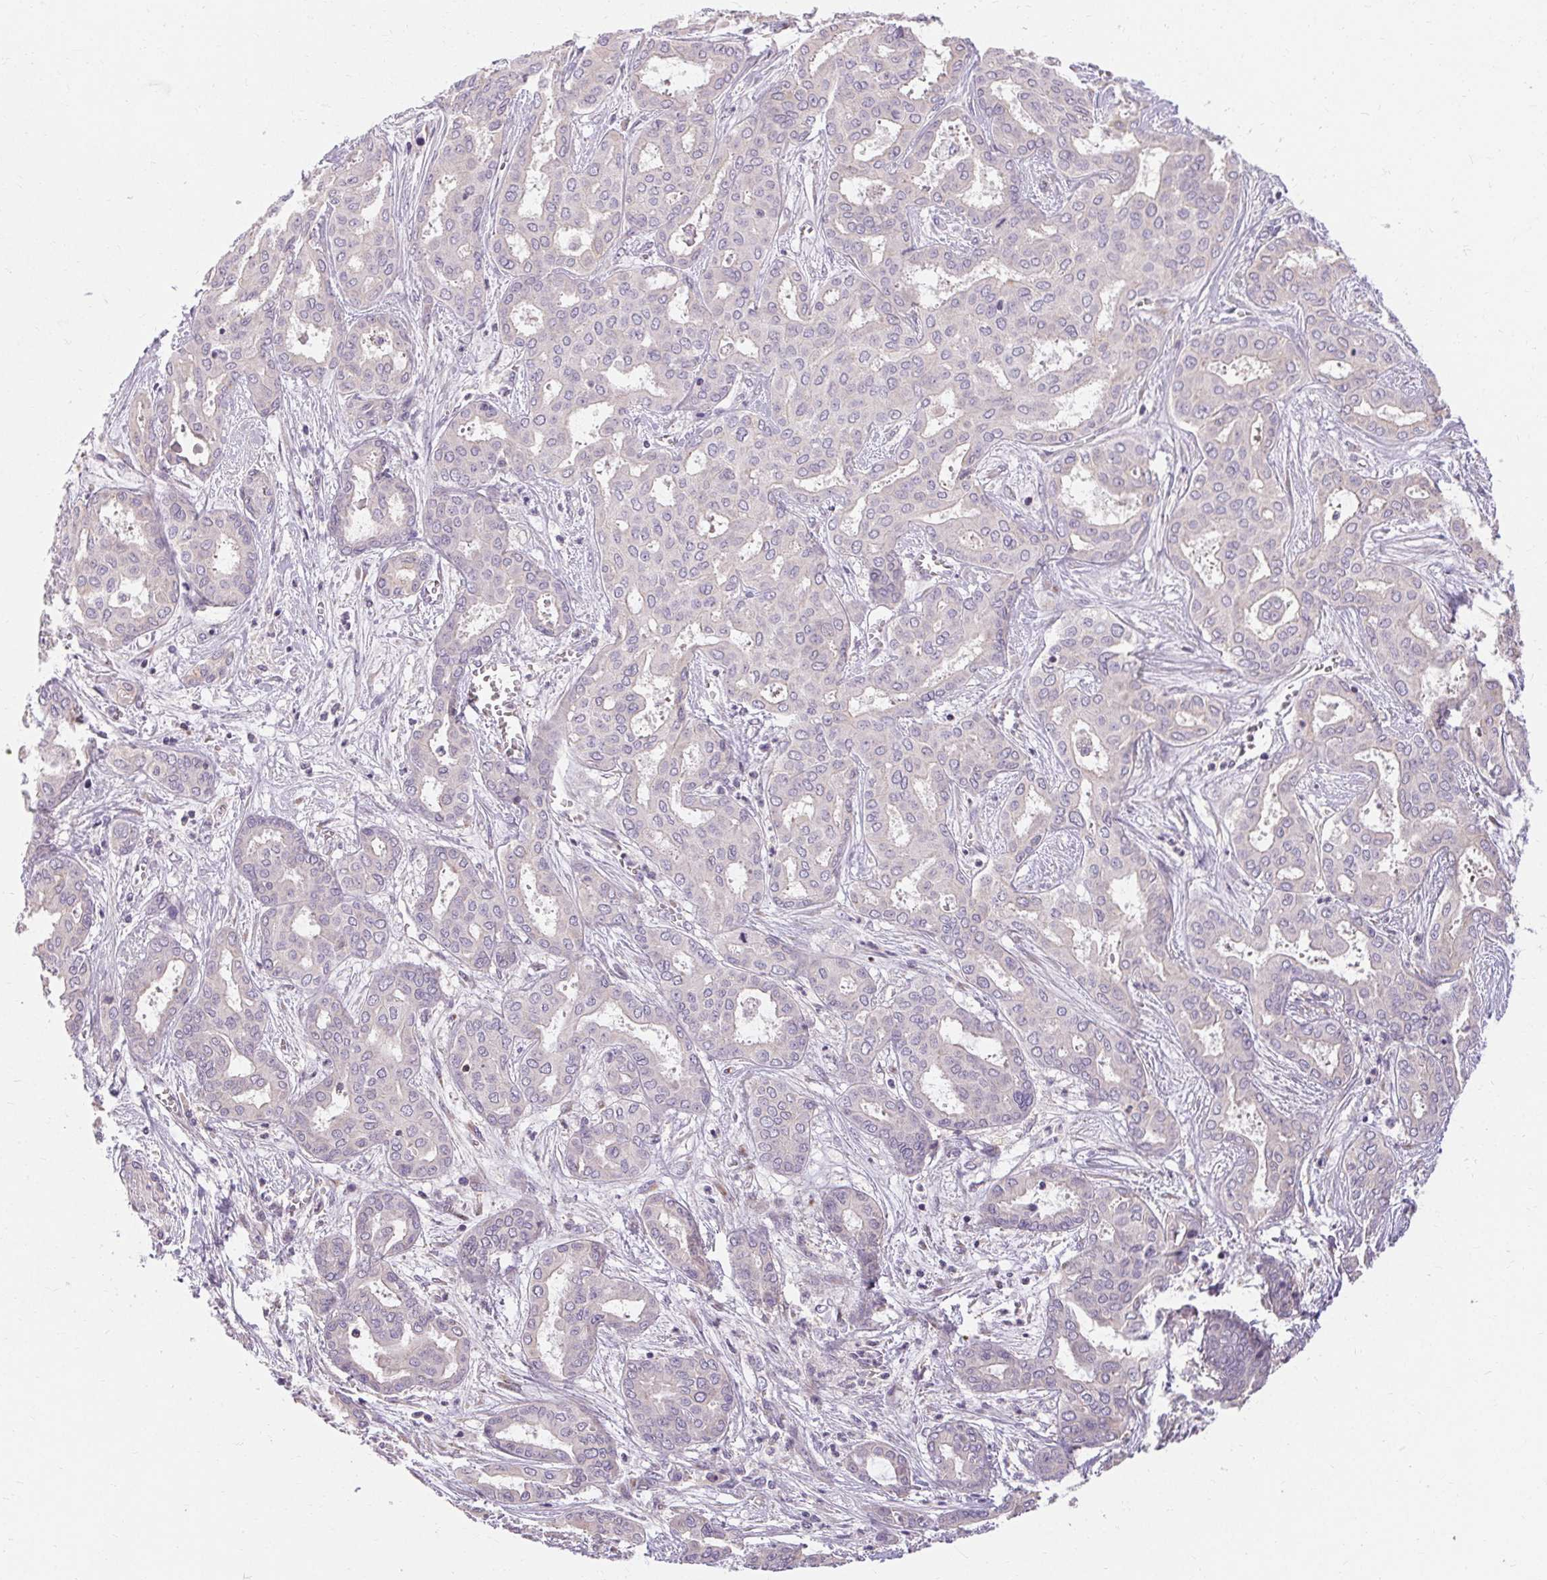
{"staining": {"intensity": "negative", "quantity": "none", "location": "none"}, "tissue": "liver cancer", "cell_type": "Tumor cells", "image_type": "cancer", "snomed": [{"axis": "morphology", "description": "Cholangiocarcinoma"}, {"axis": "topography", "description": "Liver"}], "caption": "IHC of human liver cholangiocarcinoma shows no staining in tumor cells.", "gene": "TMEM52B", "patient": {"sex": "female", "age": 64}}